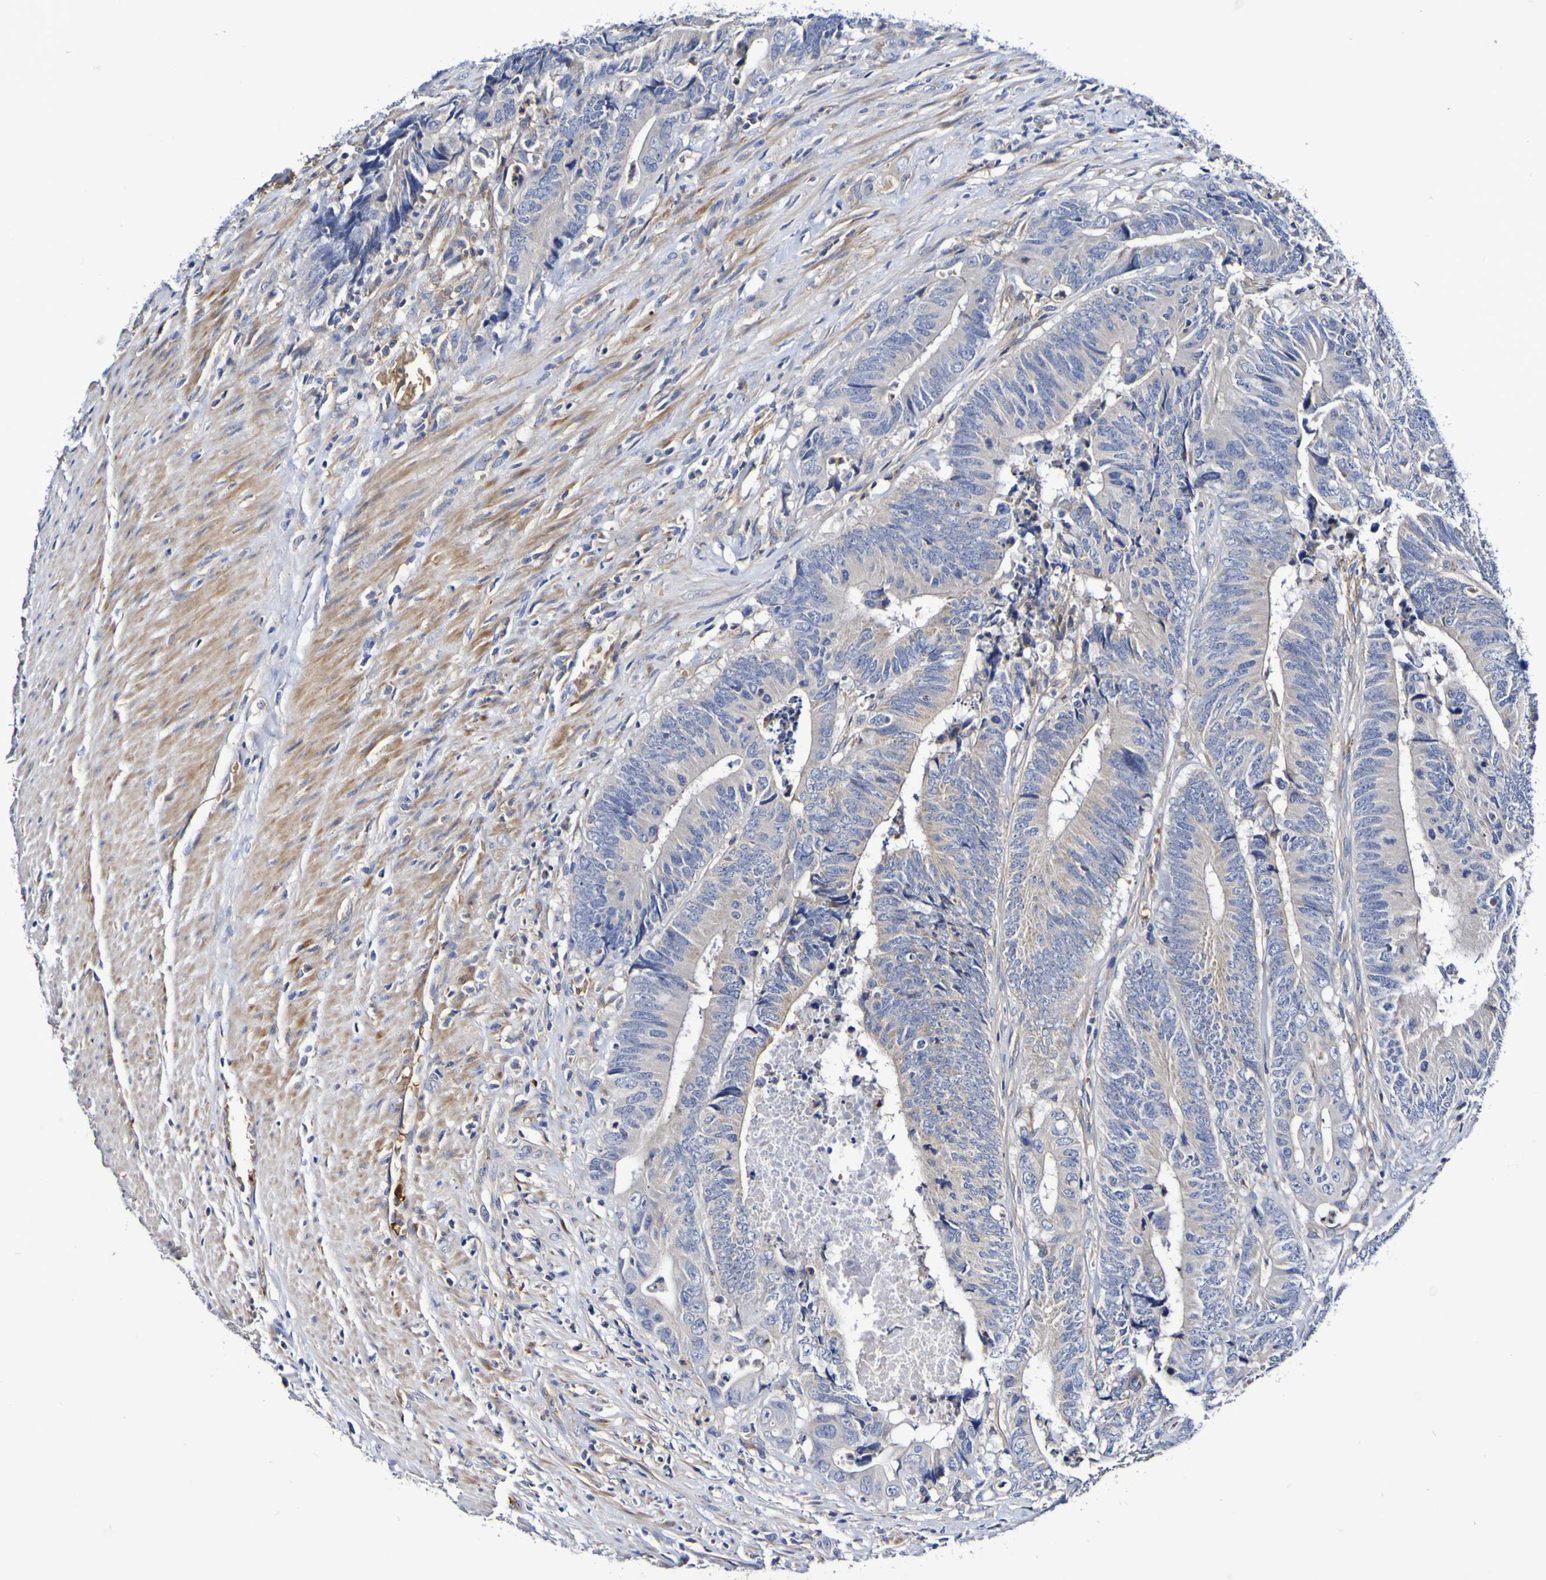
{"staining": {"intensity": "negative", "quantity": "none", "location": "none"}, "tissue": "colorectal cancer", "cell_type": "Tumor cells", "image_type": "cancer", "snomed": [{"axis": "morphology", "description": "Normal tissue, NOS"}, {"axis": "morphology", "description": "Adenocarcinoma, NOS"}, {"axis": "topography", "description": "Colon"}], "caption": "Immunohistochemical staining of human adenocarcinoma (colorectal) displays no significant staining in tumor cells.", "gene": "WNT4", "patient": {"sex": "male", "age": 56}}